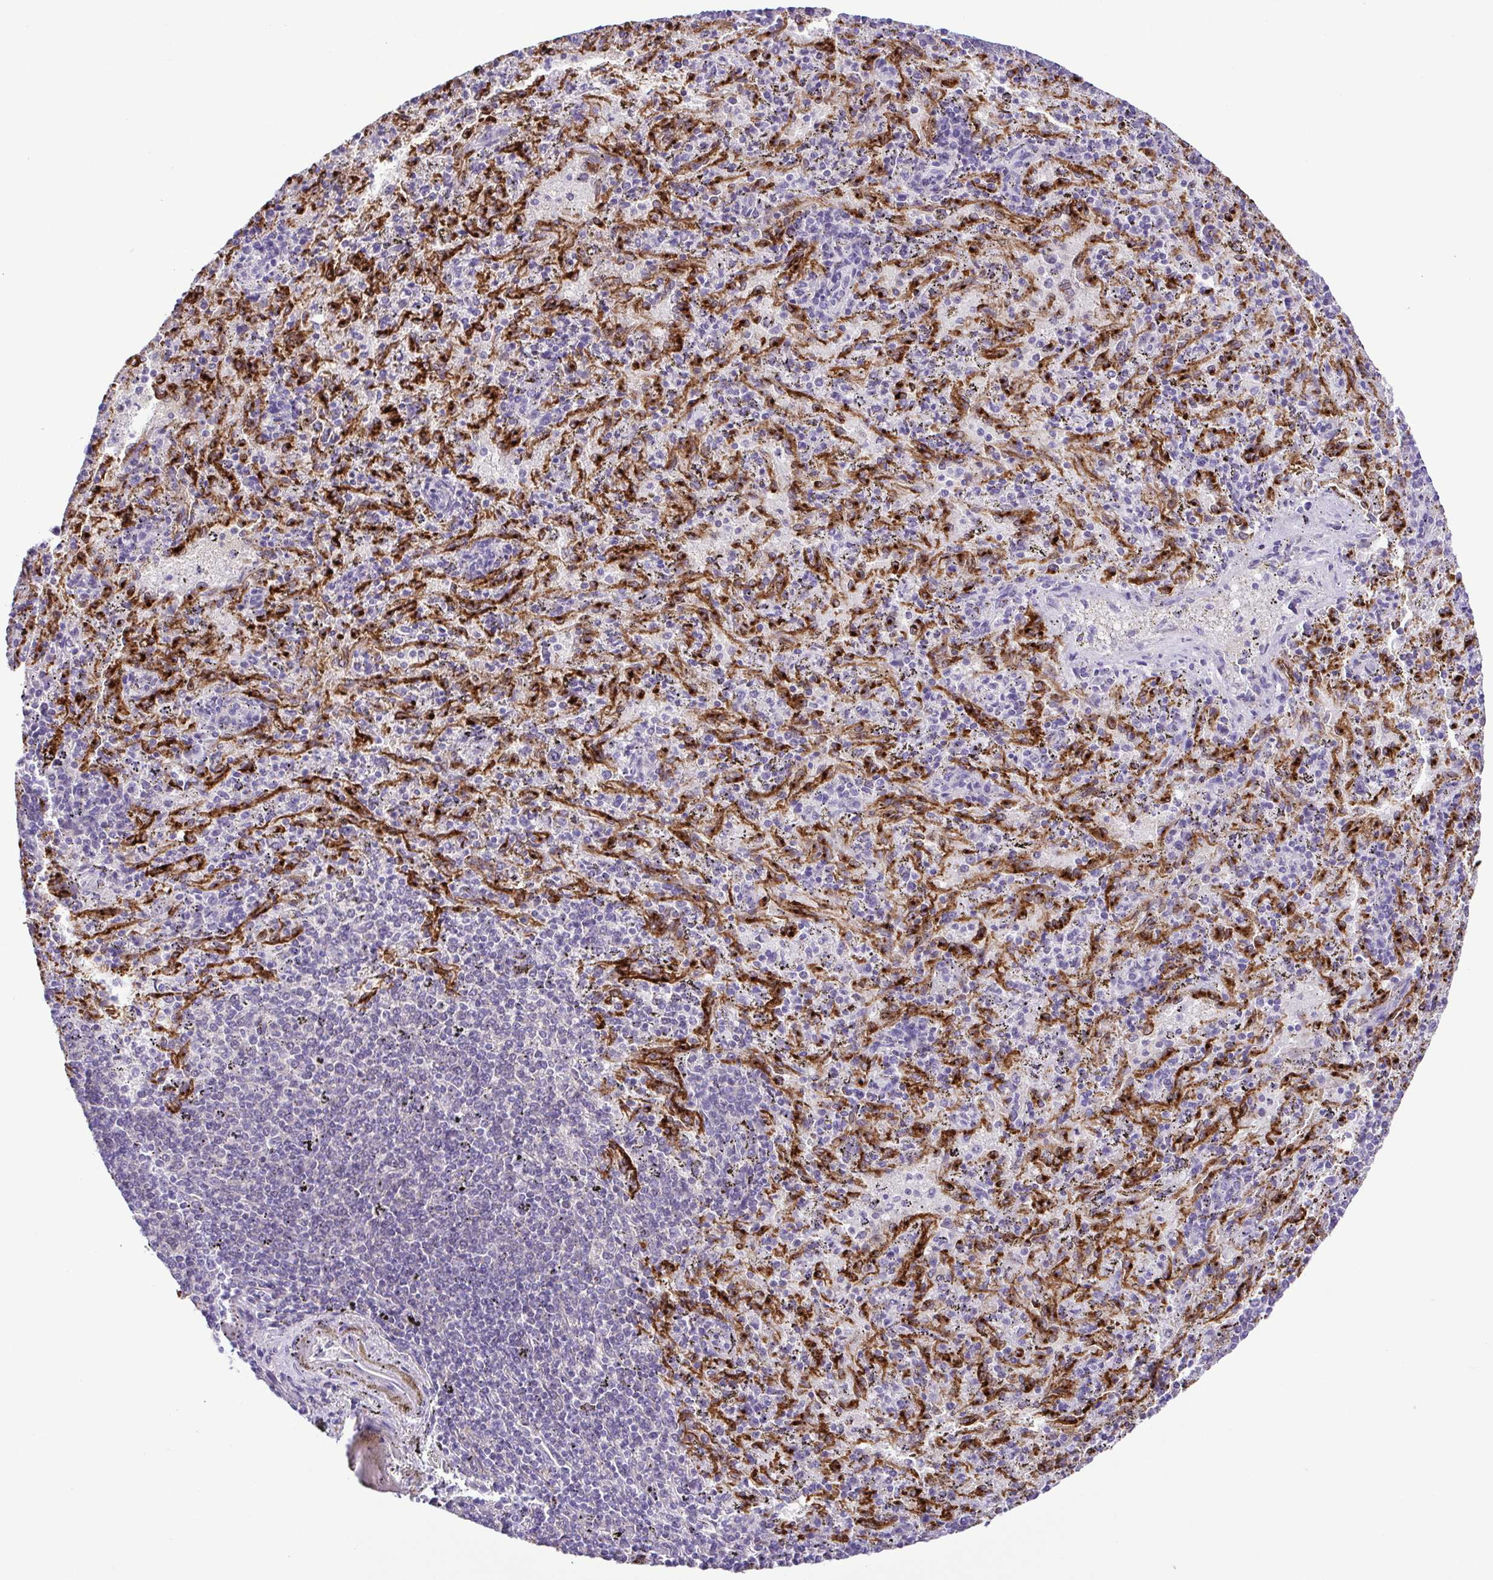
{"staining": {"intensity": "negative", "quantity": "none", "location": "none"}, "tissue": "spleen", "cell_type": "Cells in red pulp", "image_type": "normal", "snomed": [{"axis": "morphology", "description": "Normal tissue, NOS"}, {"axis": "topography", "description": "Spleen"}], "caption": "This is a image of immunohistochemistry staining of normal spleen, which shows no positivity in cells in red pulp. Brightfield microscopy of immunohistochemistry stained with DAB (brown) and hematoxylin (blue), captured at high magnification.", "gene": "GPR182", "patient": {"sex": "male", "age": 57}}